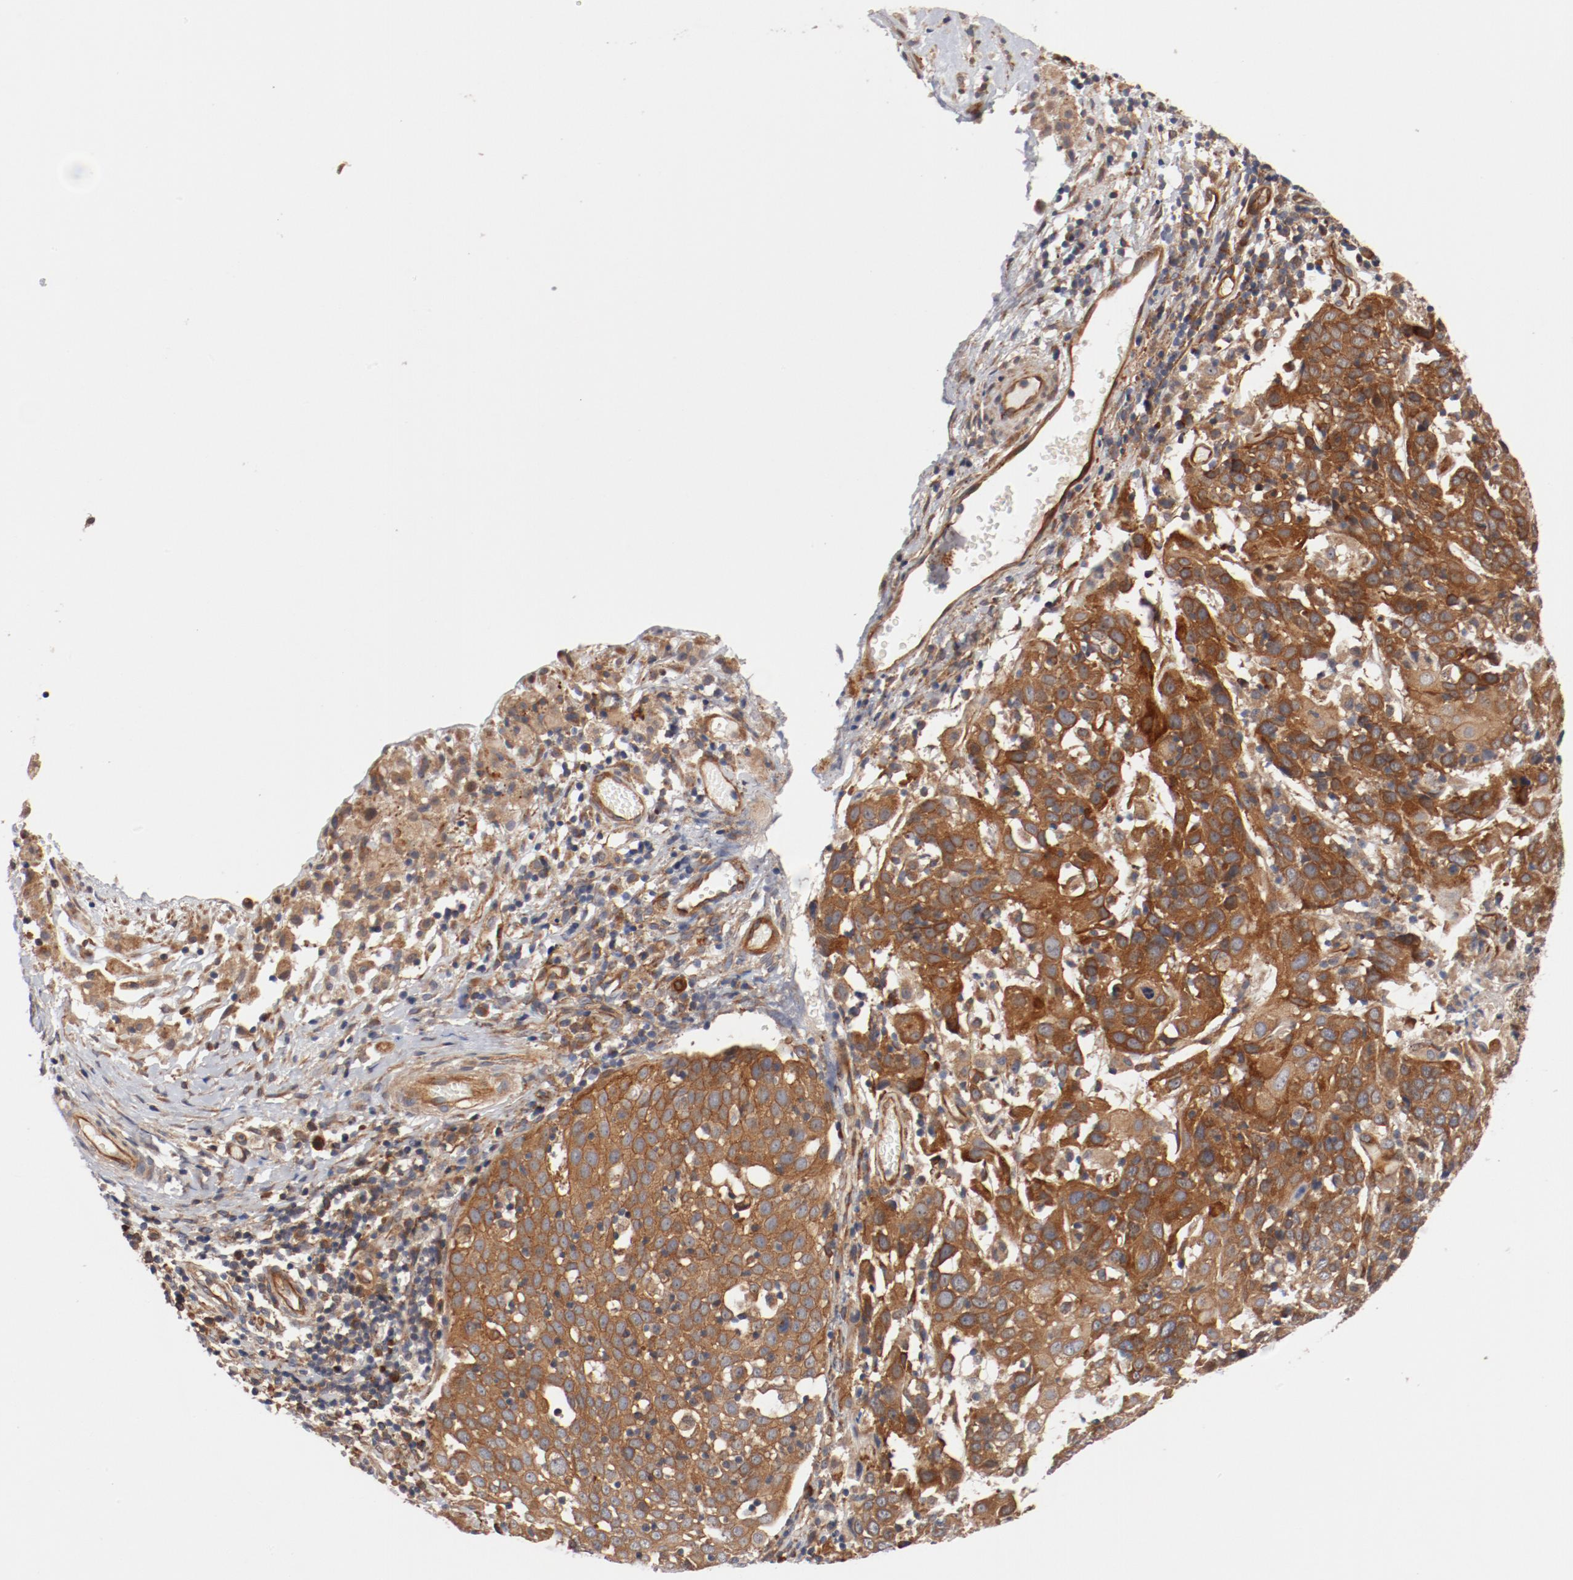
{"staining": {"intensity": "moderate", "quantity": ">75%", "location": "cytoplasmic/membranous"}, "tissue": "cervical cancer", "cell_type": "Tumor cells", "image_type": "cancer", "snomed": [{"axis": "morphology", "description": "Normal tissue, NOS"}, {"axis": "morphology", "description": "Squamous cell carcinoma, NOS"}, {"axis": "topography", "description": "Cervix"}], "caption": "Cervical cancer was stained to show a protein in brown. There is medium levels of moderate cytoplasmic/membranous expression in about >75% of tumor cells.", "gene": "PITPNM2", "patient": {"sex": "female", "age": 67}}